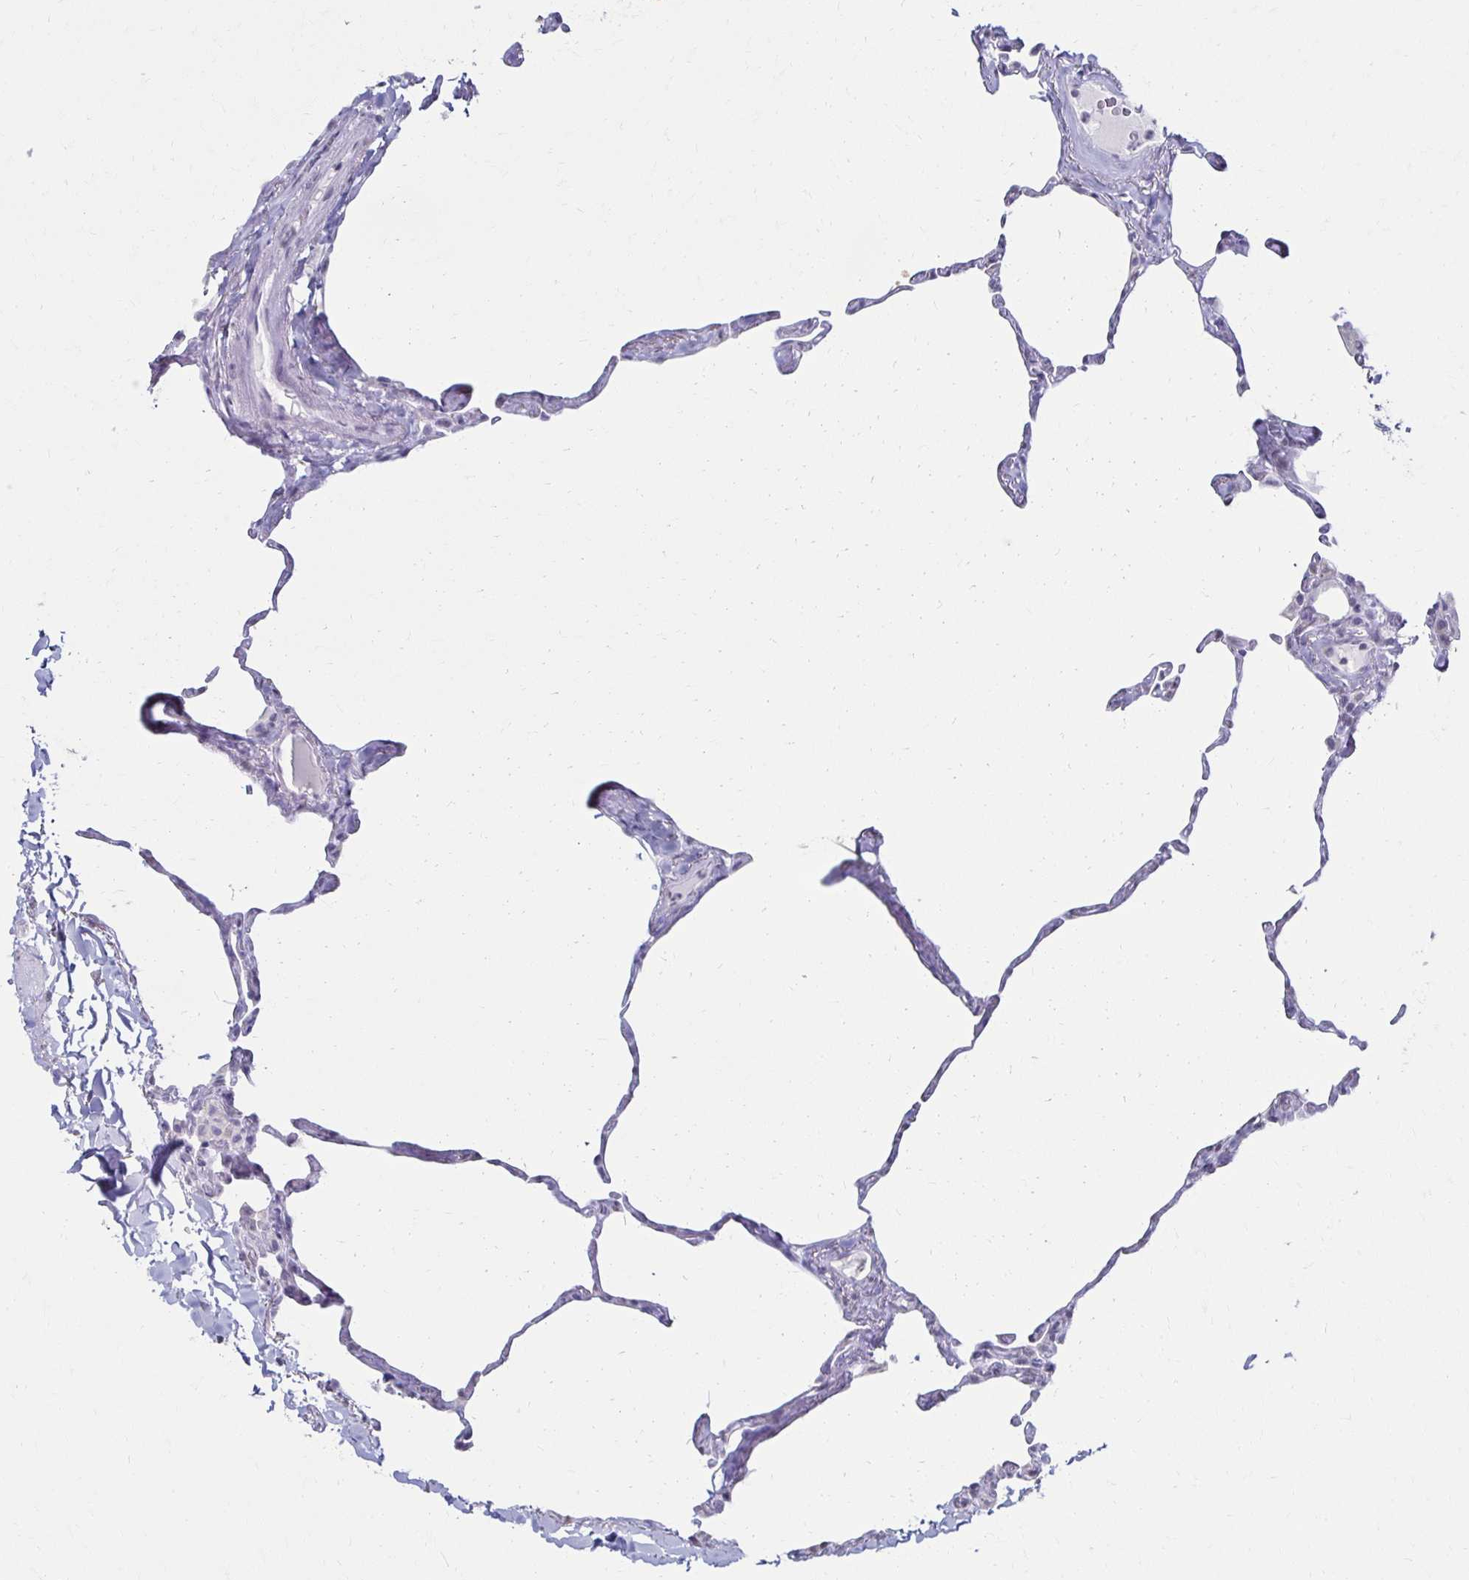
{"staining": {"intensity": "negative", "quantity": "none", "location": "none"}, "tissue": "lung", "cell_type": "Alveolar cells", "image_type": "normal", "snomed": [{"axis": "morphology", "description": "Normal tissue, NOS"}, {"axis": "topography", "description": "Lung"}], "caption": "IHC histopathology image of normal human lung stained for a protein (brown), which shows no staining in alveolar cells.", "gene": "TOMM34", "patient": {"sex": "male", "age": 65}}